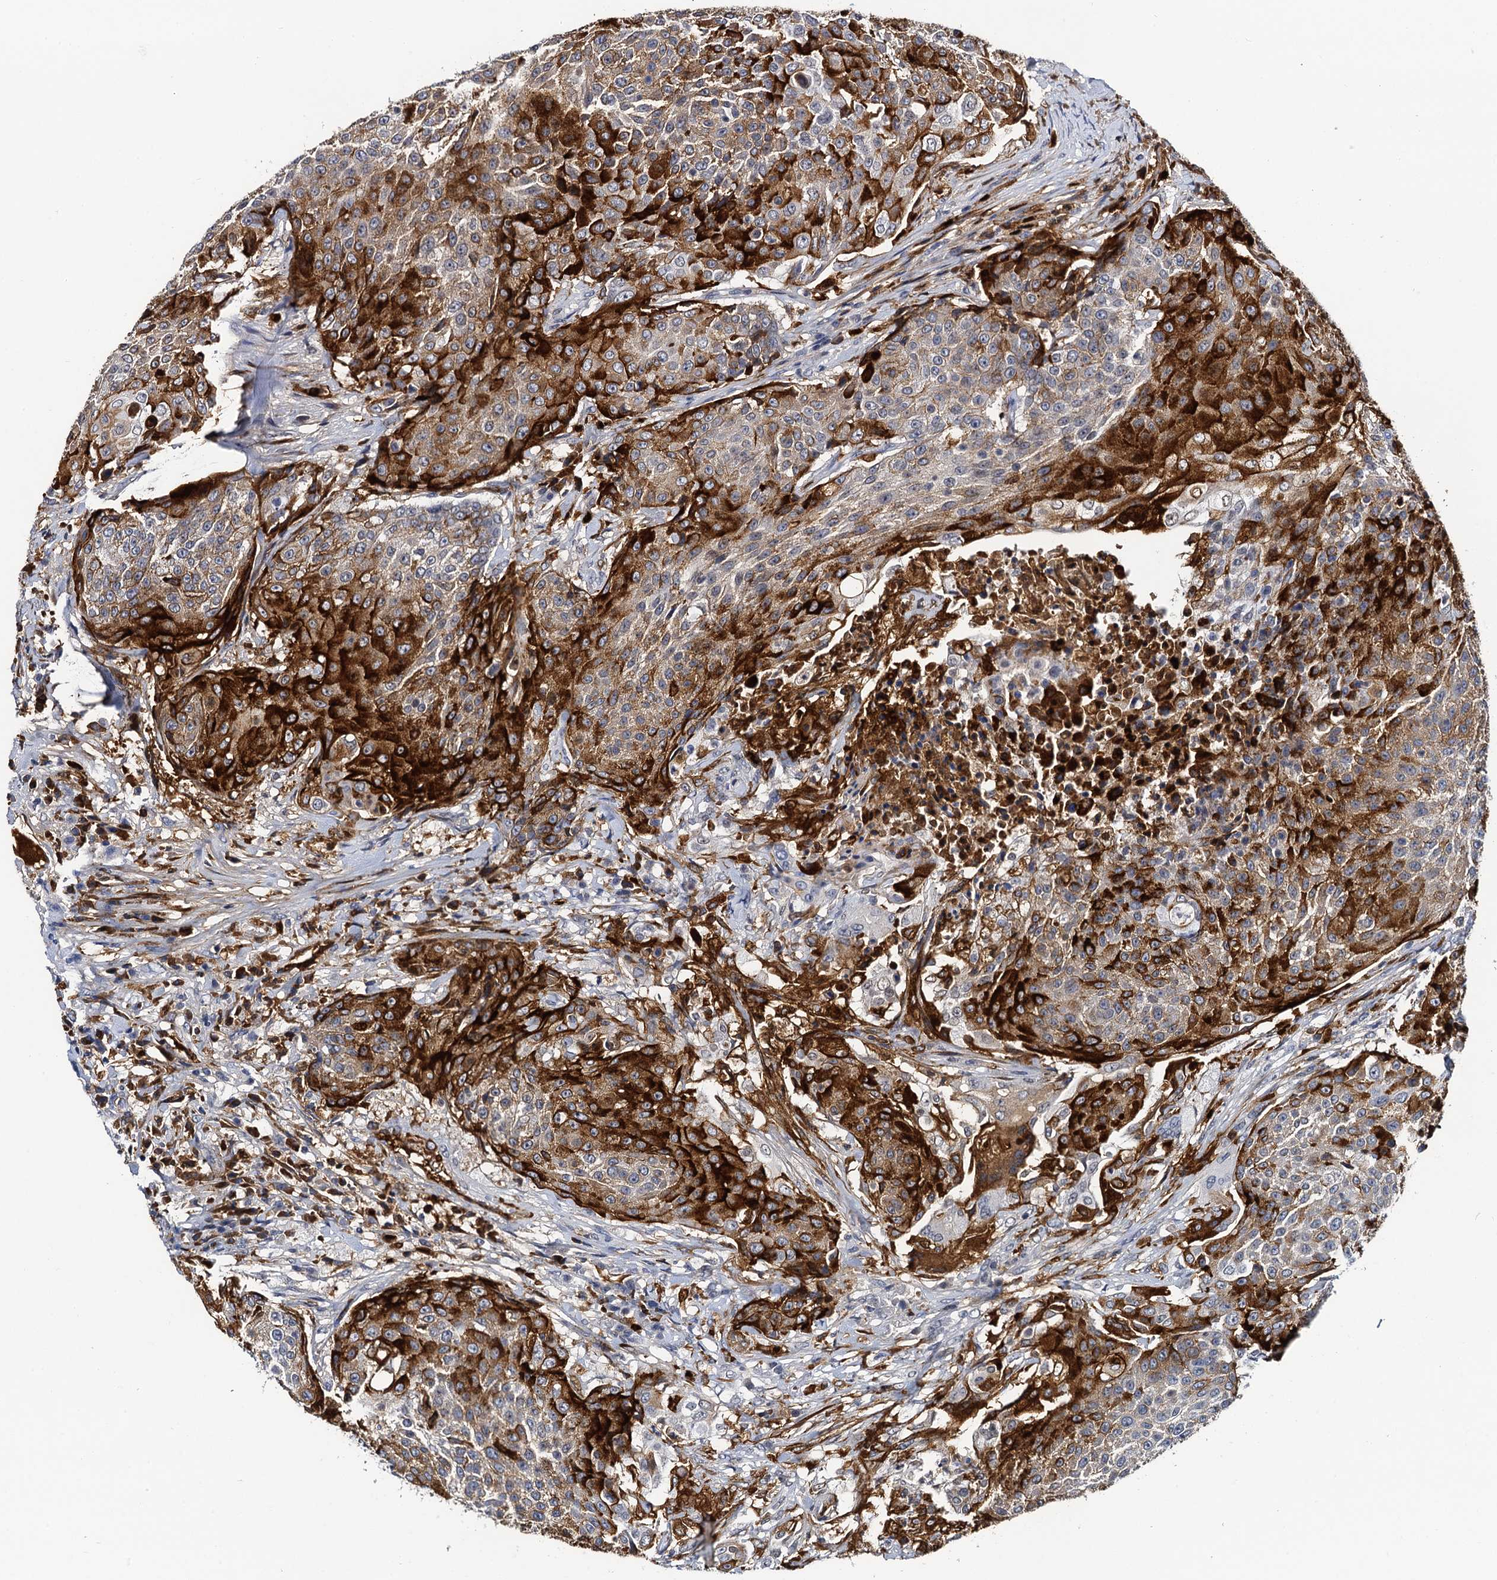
{"staining": {"intensity": "strong", "quantity": "25%-75%", "location": "cytoplasmic/membranous"}, "tissue": "urothelial cancer", "cell_type": "Tumor cells", "image_type": "cancer", "snomed": [{"axis": "morphology", "description": "Urothelial carcinoma, High grade"}, {"axis": "topography", "description": "Urinary bladder"}], "caption": "High-magnification brightfield microscopy of urothelial carcinoma (high-grade) stained with DAB (3,3'-diaminobenzidine) (brown) and counterstained with hematoxylin (blue). tumor cells exhibit strong cytoplasmic/membranous expression is appreciated in about25%-75% of cells. (DAB IHC with brightfield microscopy, high magnification).", "gene": "LYPD3", "patient": {"sex": "female", "age": 63}}